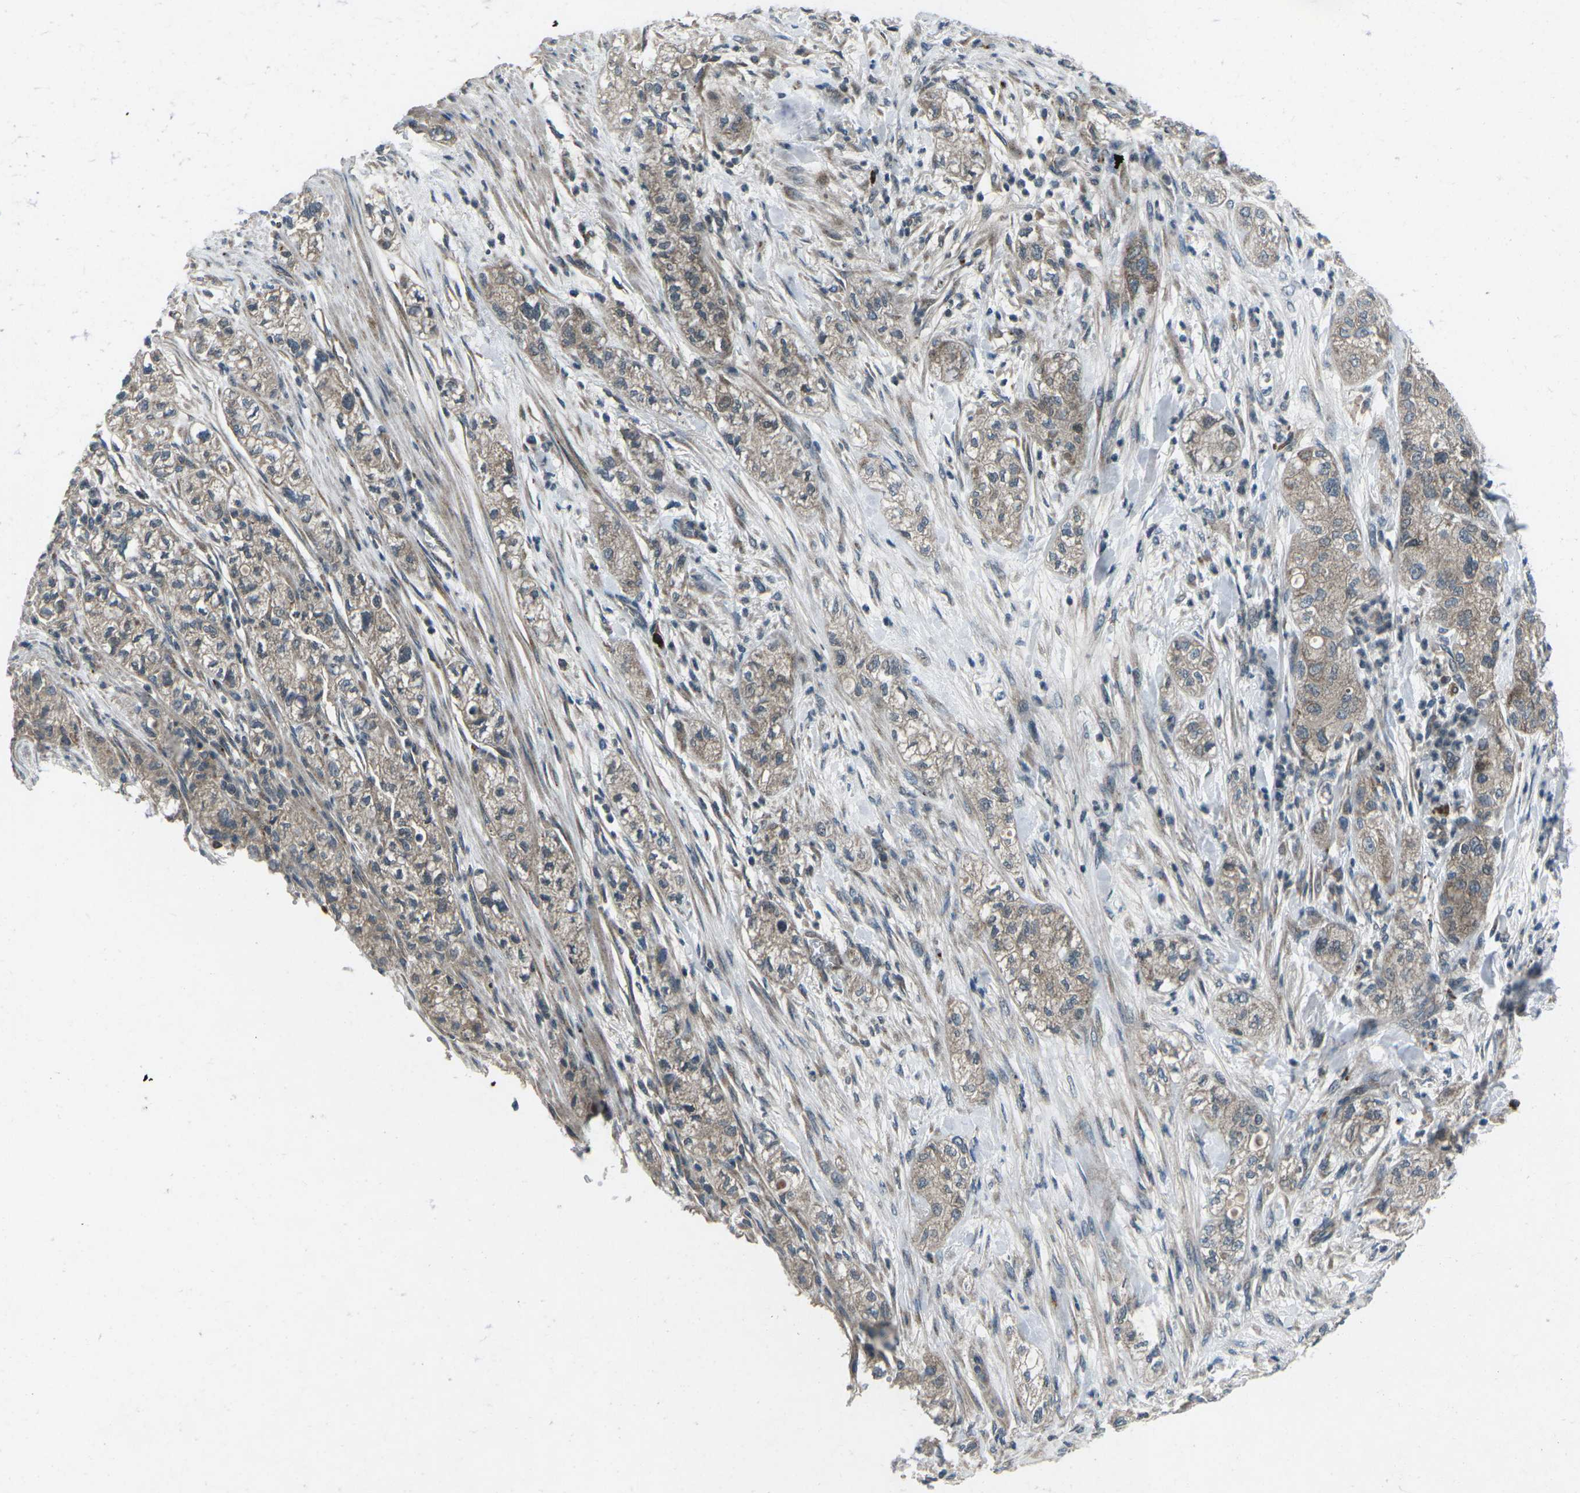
{"staining": {"intensity": "weak", "quantity": ">75%", "location": "cytoplasmic/membranous"}, "tissue": "pancreatic cancer", "cell_type": "Tumor cells", "image_type": "cancer", "snomed": [{"axis": "morphology", "description": "Adenocarcinoma, NOS"}, {"axis": "topography", "description": "Pancreas"}], "caption": "A brown stain labels weak cytoplasmic/membranous positivity of a protein in human pancreatic adenocarcinoma tumor cells.", "gene": "CDK16", "patient": {"sex": "female", "age": 78}}